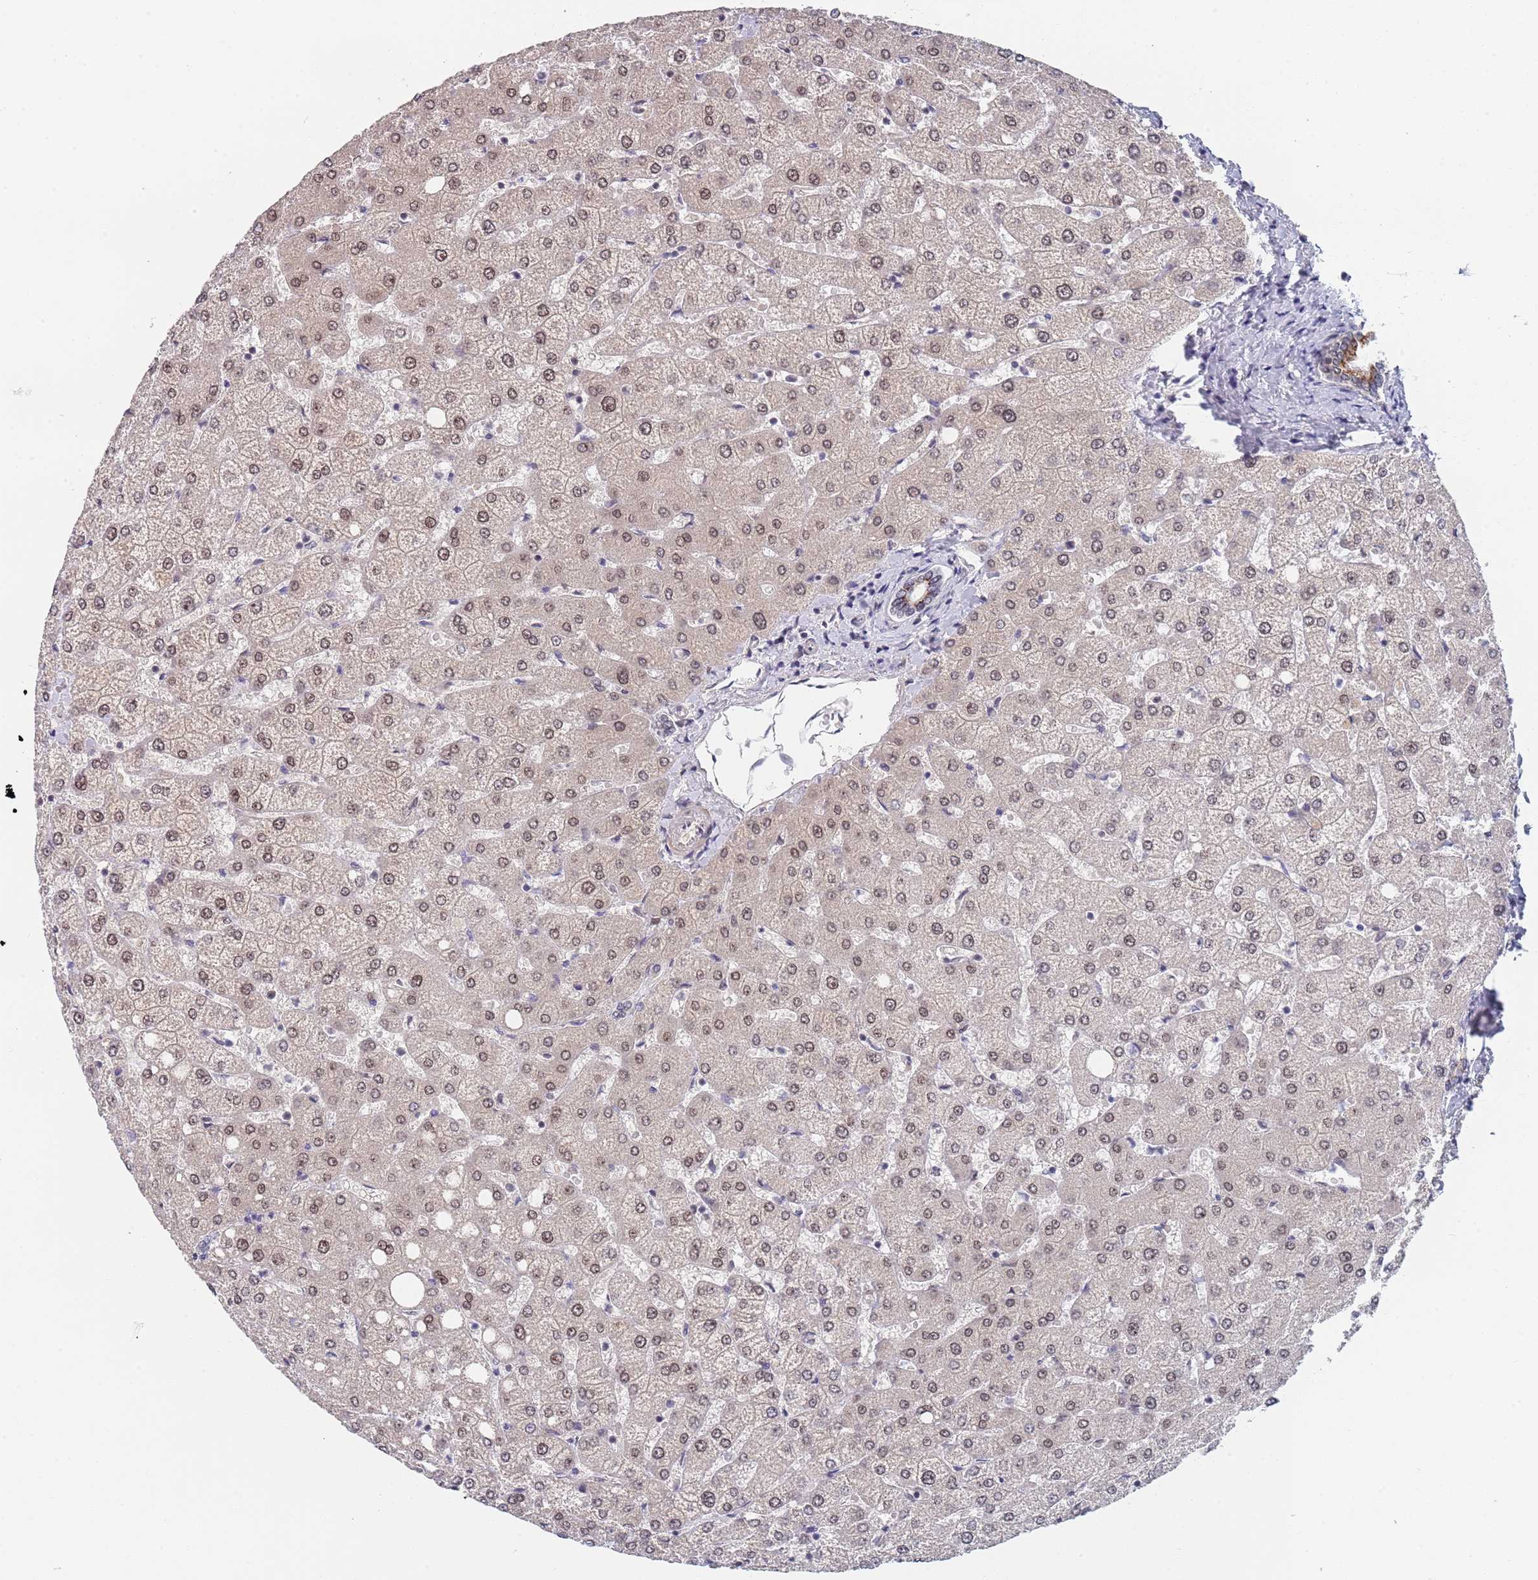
{"staining": {"intensity": "moderate", "quantity": "25%-75%", "location": "cytoplasmic/membranous"}, "tissue": "liver", "cell_type": "Cholangiocytes", "image_type": "normal", "snomed": [{"axis": "morphology", "description": "Normal tissue, NOS"}, {"axis": "topography", "description": "Liver"}], "caption": "Immunohistochemistry (IHC) of normal human liver reveals medium levels of moderate cytoplasmic/membranous positivity in approximately 25%-75% of cholangiocytes.", "gene": "B4GALT4", "patient": {"sex": "female", "age": 54}}